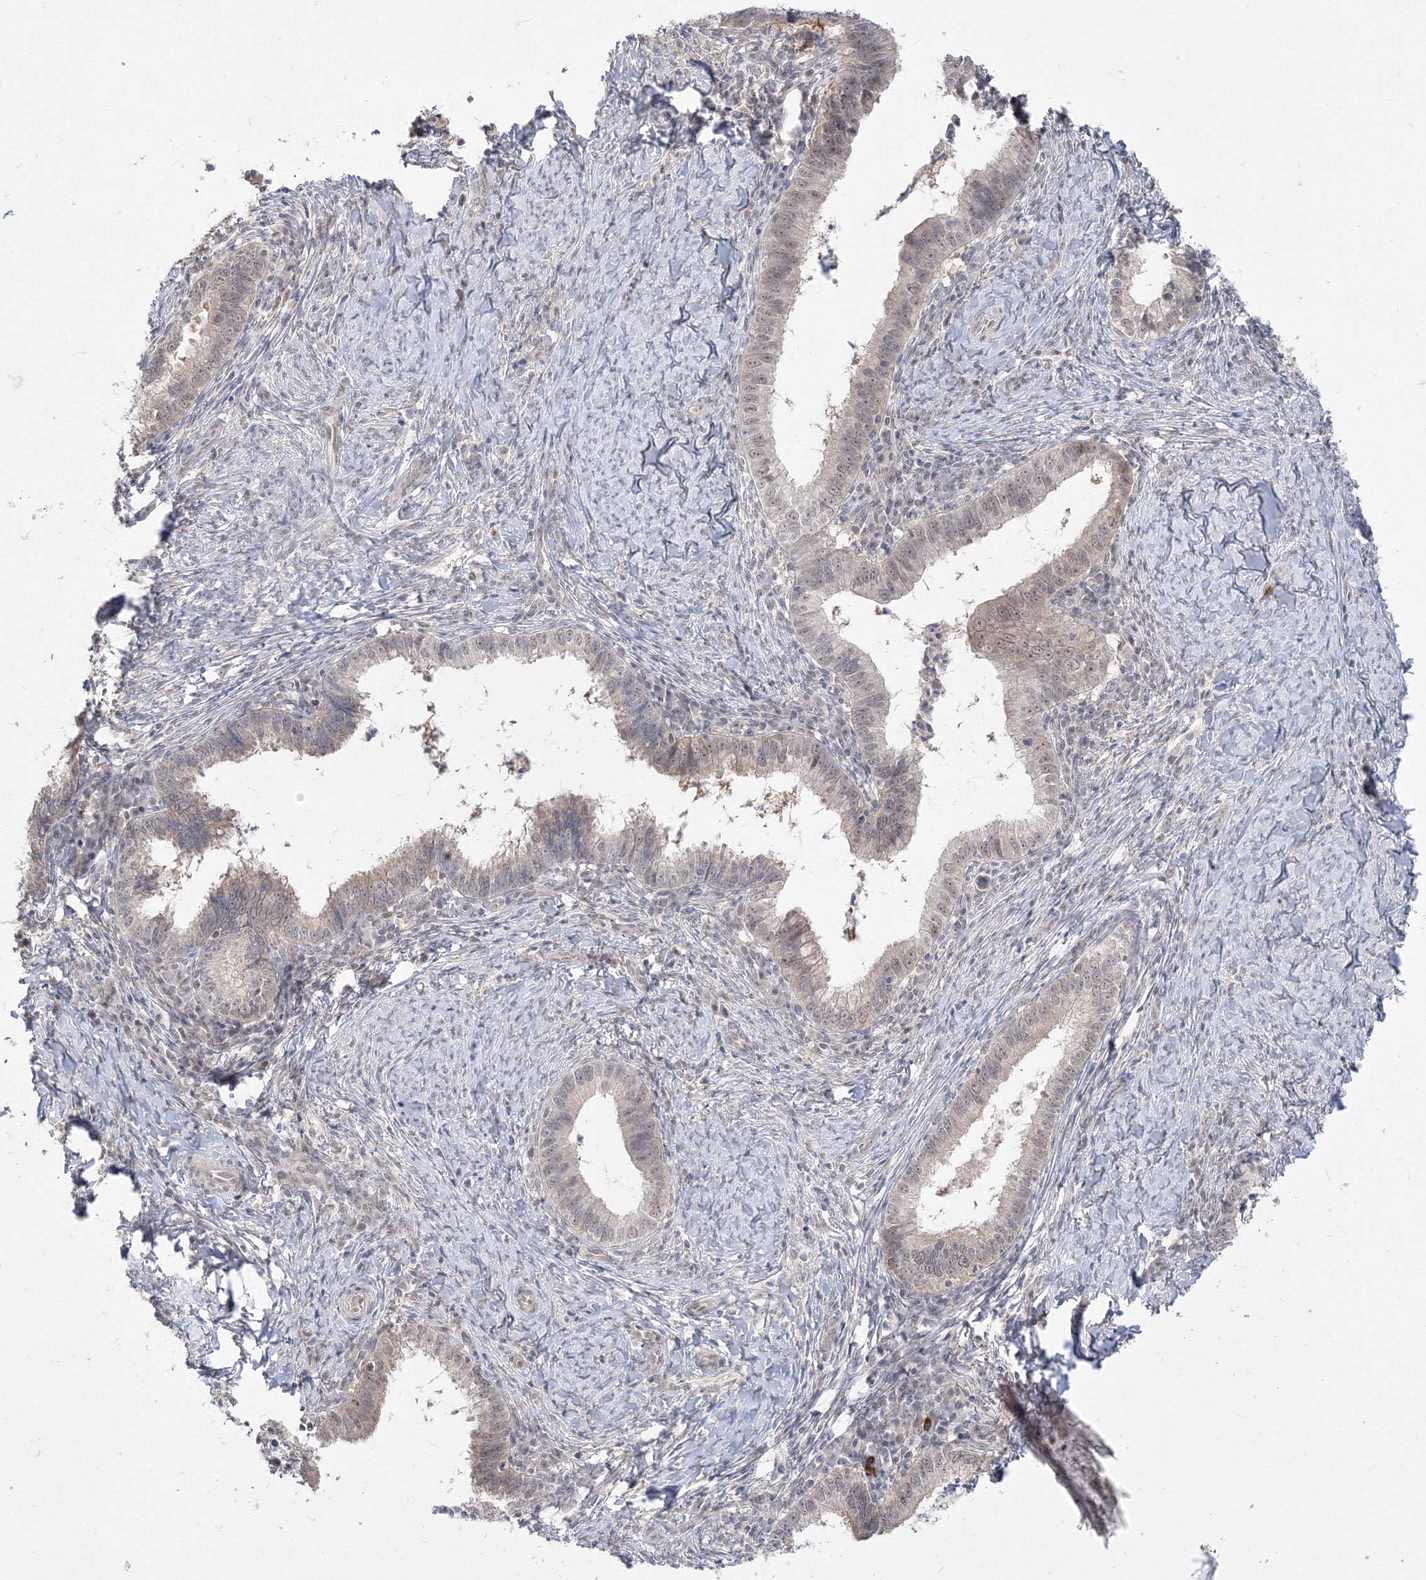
{"staining": {"intensity": "weak", "quantity": "25%-75%", "location": "nuclear"}, "tissue": "cervical cancer", "cell_type": "Tumor cells", "image_type": "cancer", "snomed": [{"axis": "morphology", "description": "Adenocarcinoma, NOS"}, {"axis": "topography", "description": "Cervix"}], "caption": "There is low levels of weak nuclear positivity in tumor cells of cervical cancer, as demonstrated by immunohistochemical staining (brown color).", "gene": "COPS4", "patient": {"sex": "female", "age": 36}}